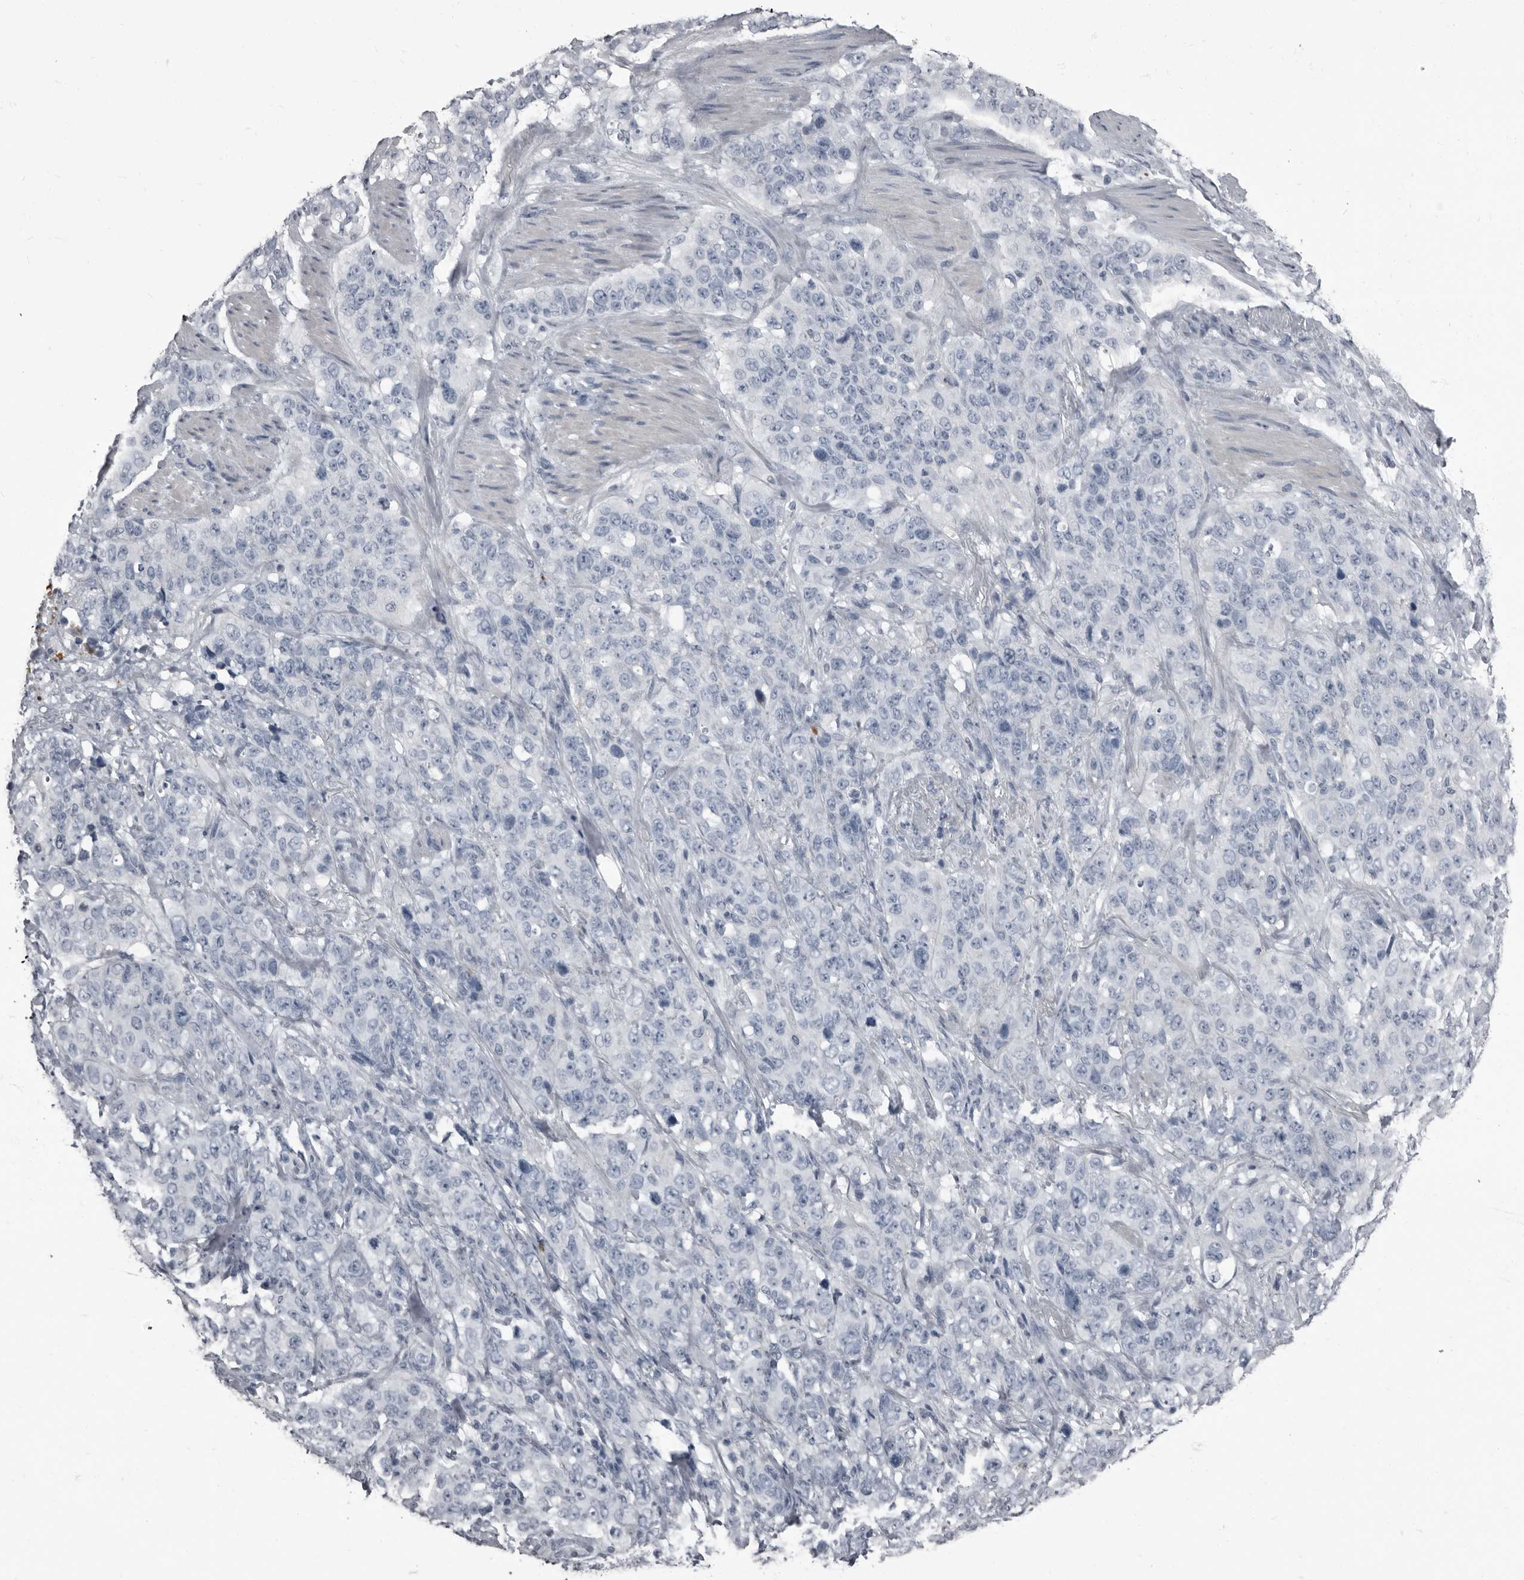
{"staining": {"intensity": "negative", "quantity": "none", "location": "none"}, "tissue": "stomach cancer", "cell_type": "Tumor cells", "image_type": "cancer", "snomed": [{"axis": "morphology", "description": "Adenocarcinoma, NOS"}, {"axis": "topography", "description": "Stomach"}], "caption": "Tumor cells show no significant protein staining in adenocarcinoma (stomach).", "gene": "TPD52L1", "patient": {"sex": "male", "age": 48}}